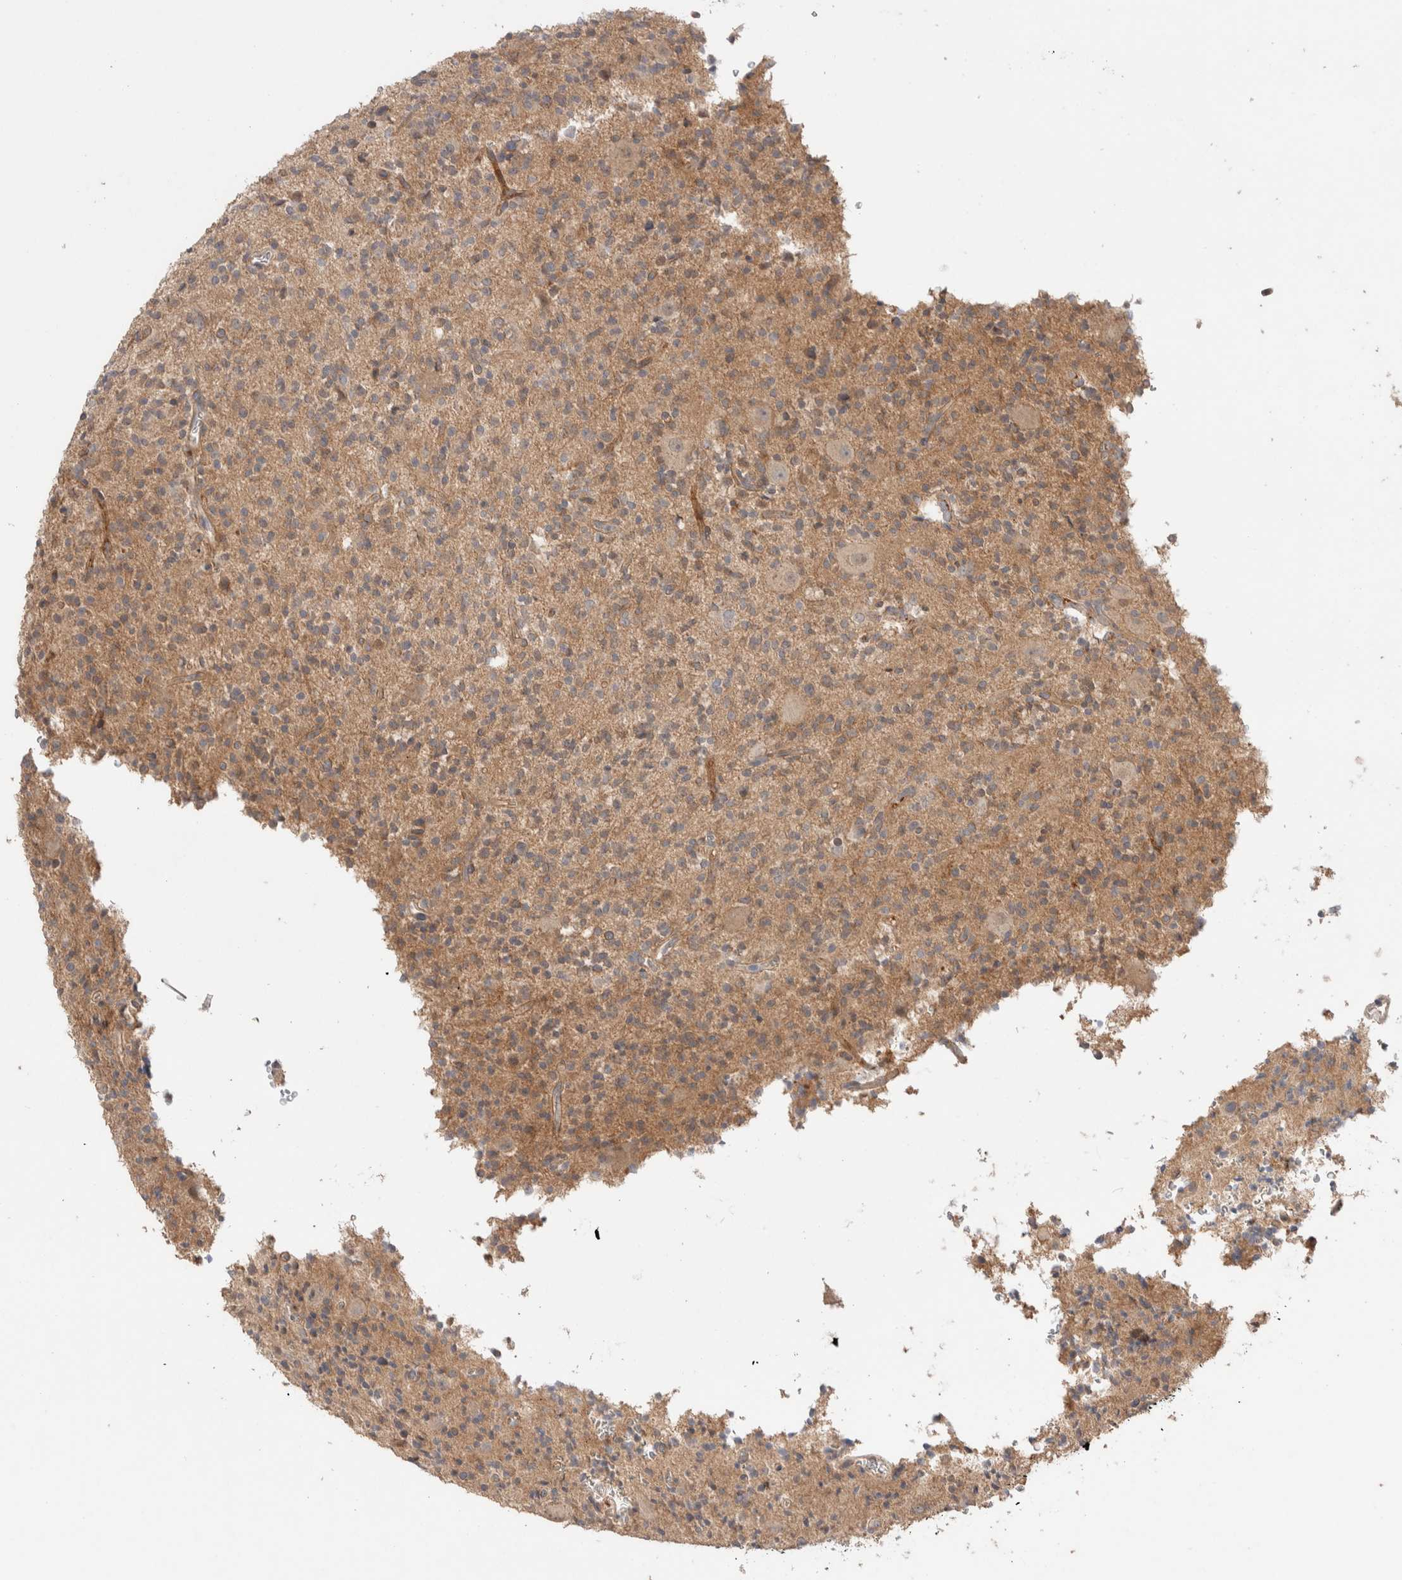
{"staining": {"intensity": "weak", "quantity": ">75%", "location": "cytoplasmic/membranous"}, "tissue": "glioma", "cell_type": "Tumor cells", "image_type": "cancer", "snomed": [{"axis": "morphology", "description": "Glioma, malignant, High grade"}, {"axis": "topography", "description": "Brain"}], "caption": "High-magnification brightfield microscopy of glioma stained with DAB (brown) and counterstained with hematoxylin (blue). tumor cells exhibit weak cytoplasmic/membranous staining is identified in approximately>75% of cells.", "gene": "CASK", "patient": {"sex": "male", "age": 34}}